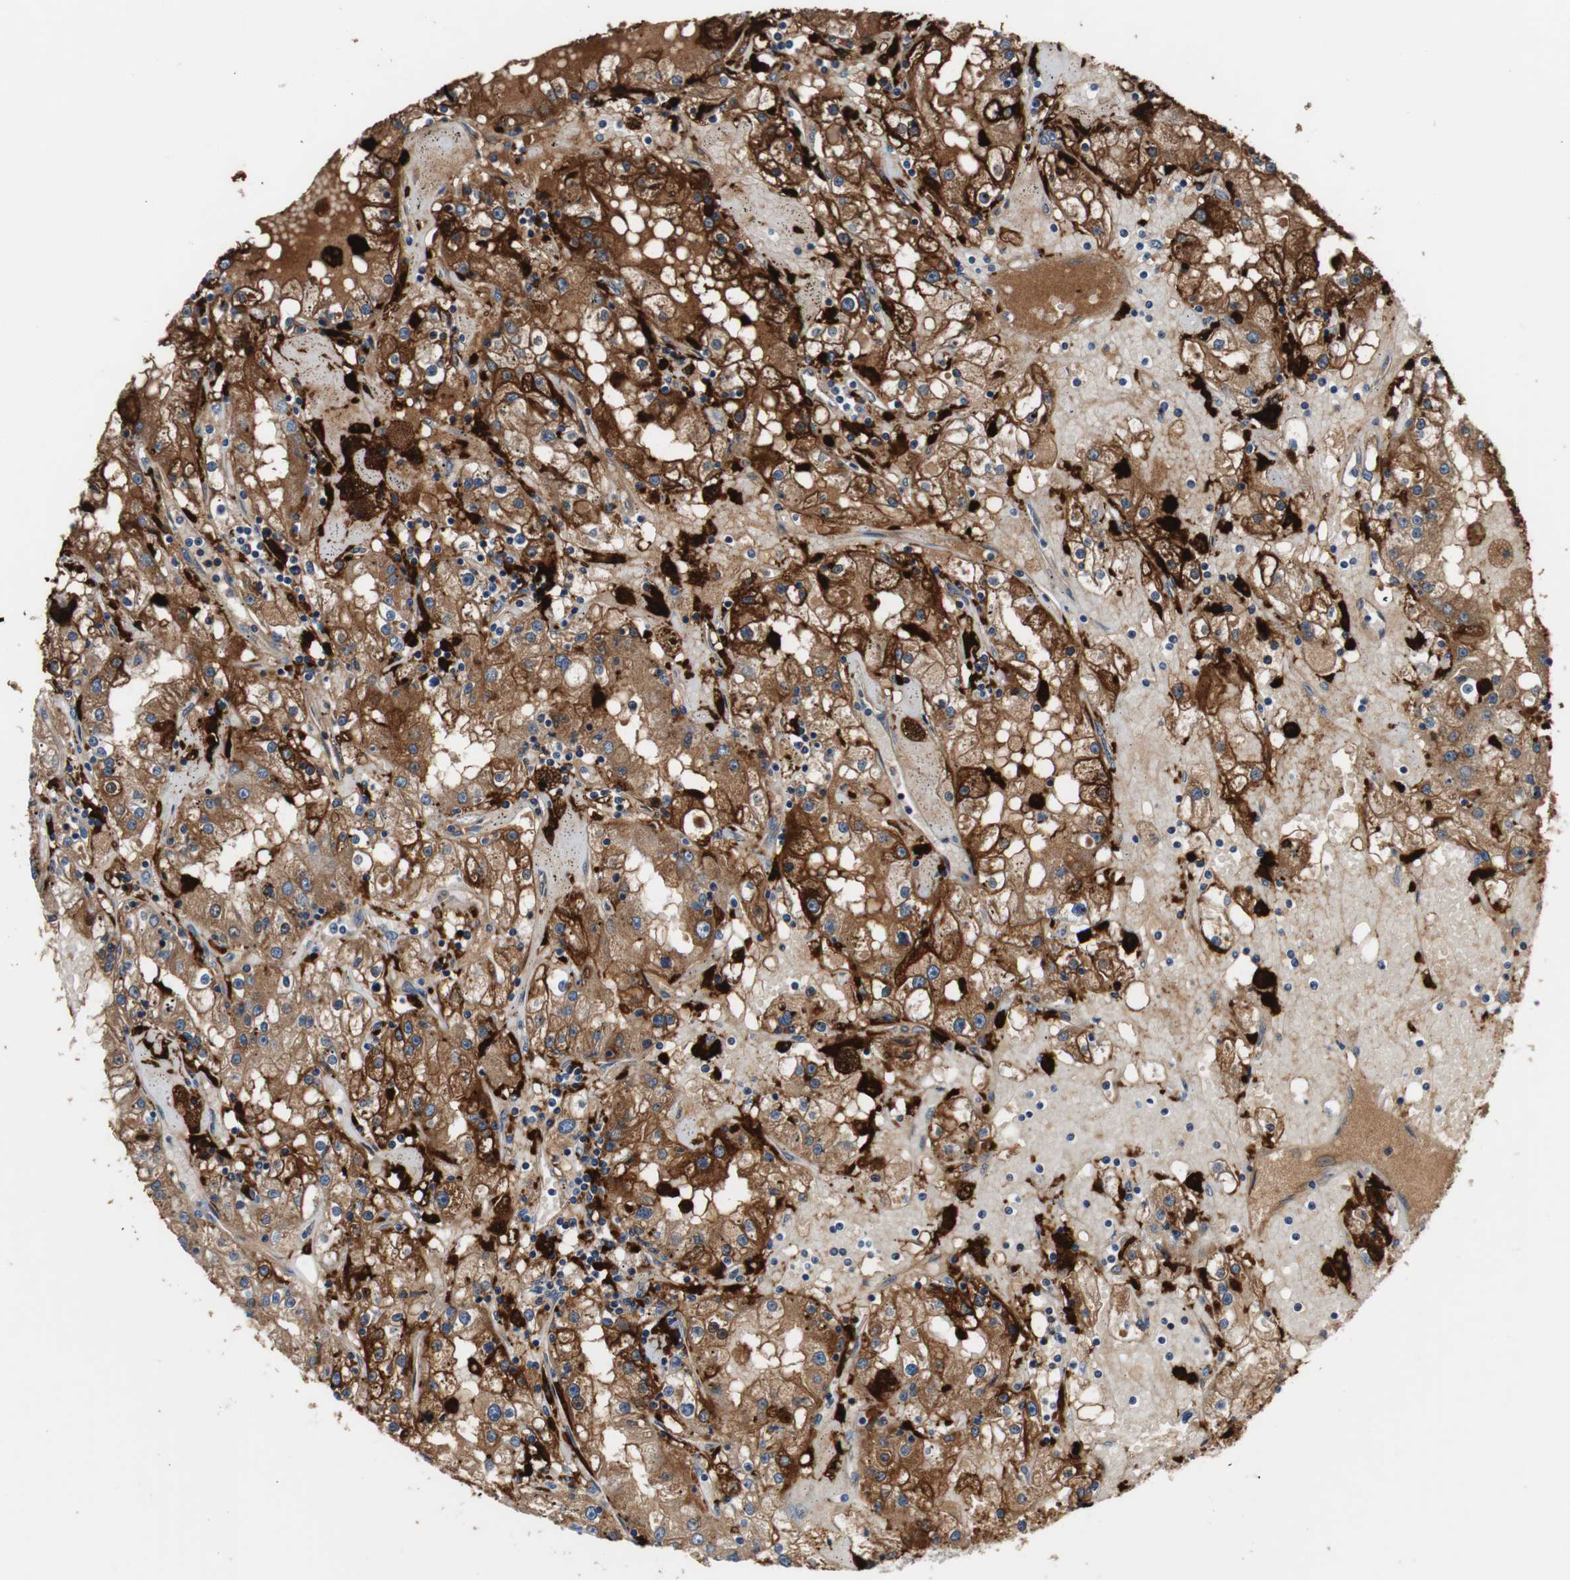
{"staining": {"intensity": "moderate", "quantity": ">75%", "location": "cytoplasmic/membranous"}, "tissue": "renal cancer", "cell_type": "Tumor cells", "image_type": "cancer", "snomed": [{"axis": "morphology", "description": "Adenocarcinoma, NOS"}, {"axis": "topography", "description": "Kidney"}], "caption": "Brown immunohistochemical staining in human renal adenocarcinoma reveals moderate cytoplasmic/membranous staining in about >75% of tumor cells.", "gene": "PI15", "patient": {"sex": "male", "age": 56}}